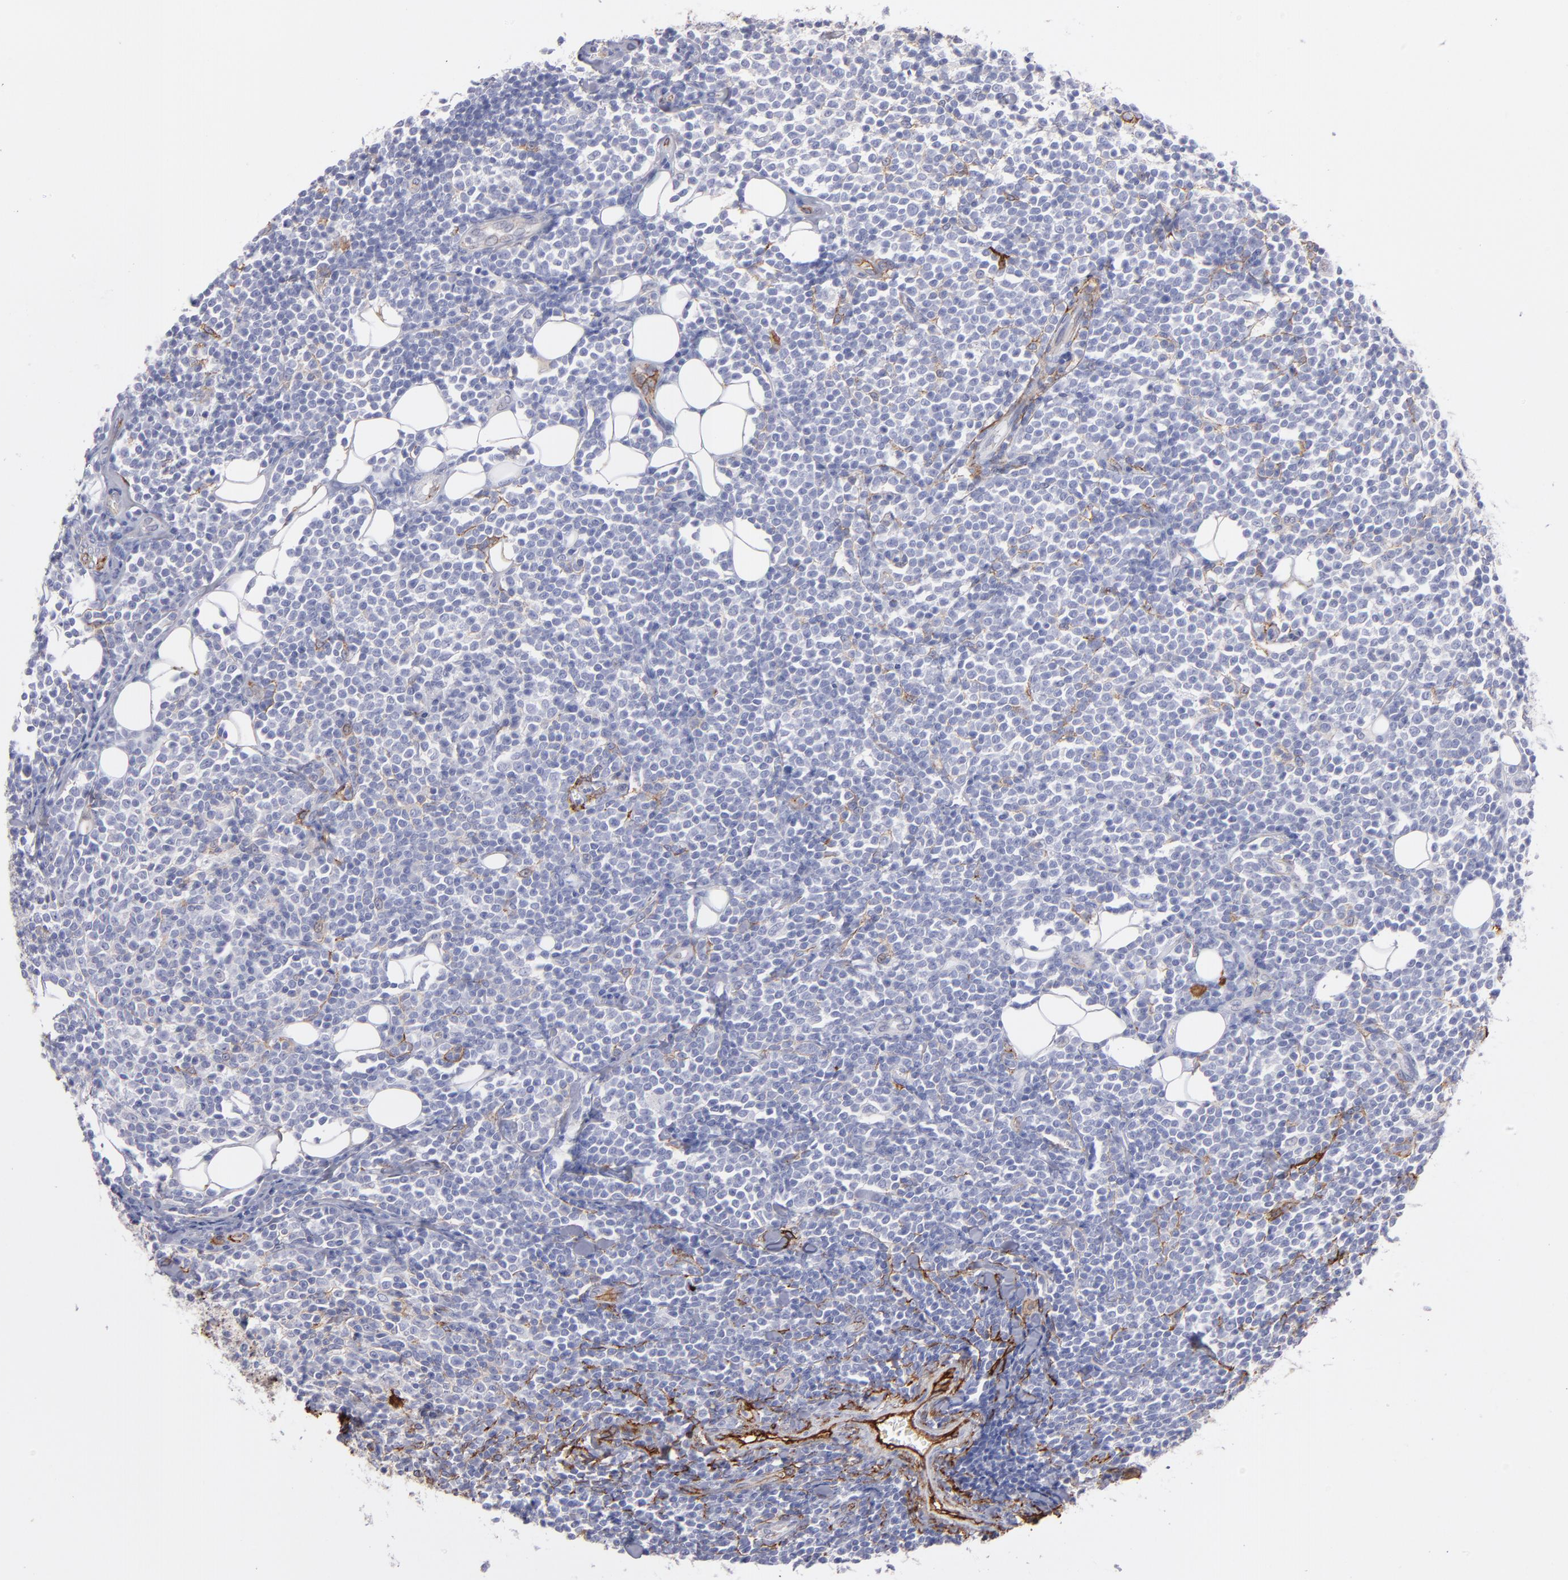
{"staining": {"intensity": "negative", "quantity": "none", "location": "none"}, "tissue": "lymphoma", "cell_type": "Tumor cells", "image_type": "cancer", "snomed": [{"axis": "morphology", "description": "Malignant lymphoma, non-Hodgkin's type, Low grade"}, {"axis": "topography", "description": "Soft tissue"}], "caption": "High power microscopy micrograph of an immunohistochemistry (IHC) micrograph of low-grade malignant lymphoma, non-Hodgkin's type, revealing no significant positivity in tumor cells. (DAB (3,3'-diaminobenzidine) IHC, high magnification).", "gene": "AHNAK2", "patient": {"sex": "male", "age": 92}}